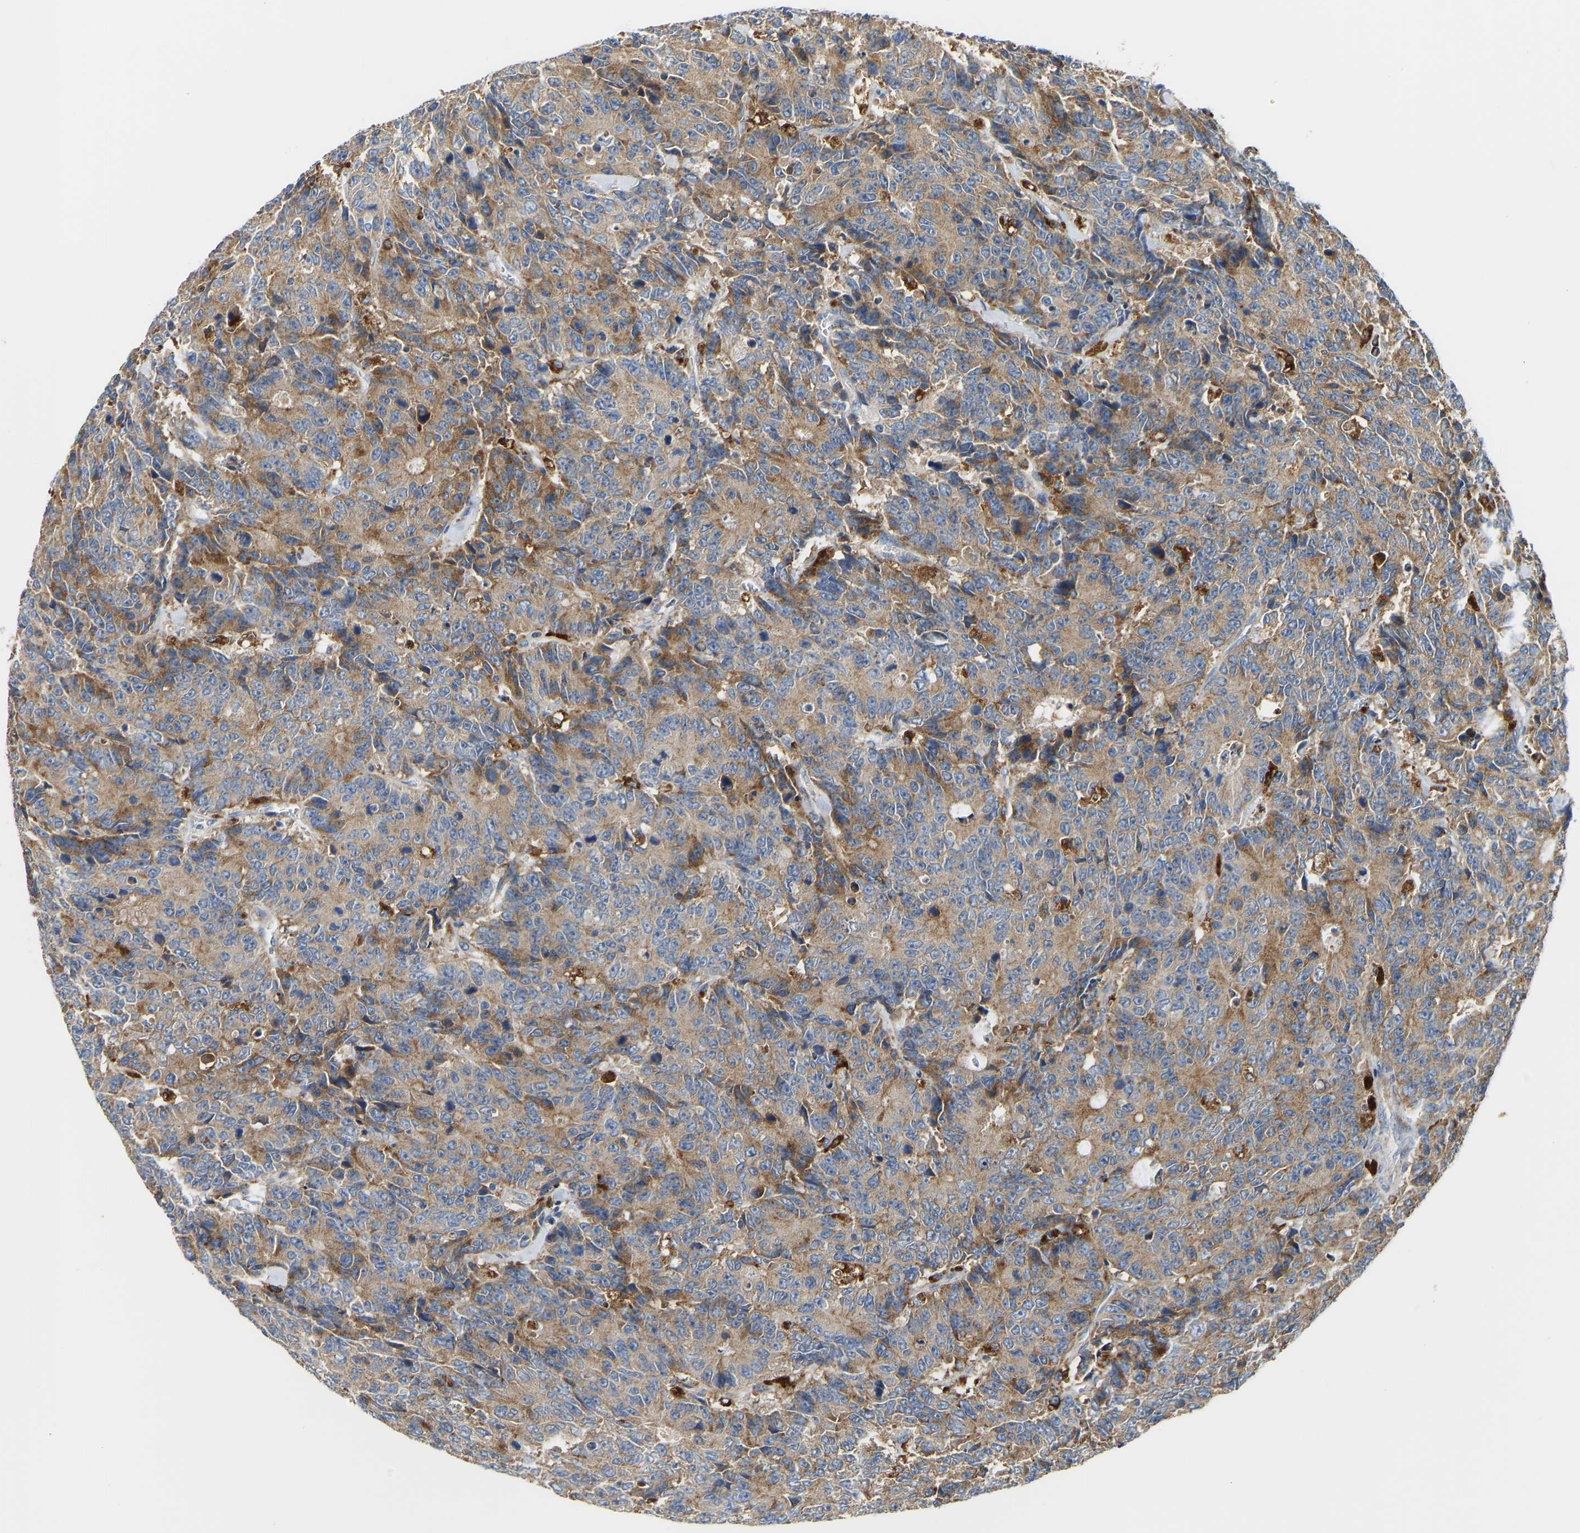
{"staining": {"intensity": "moderate", "quantity": ">75%", "location": "cytoplasmic/membranous"}, "tissue": "colorectal cancer", "cell_type": "Tumor cells", "image_type": "cancer", "snomed": [{"axis": "morphology", "description": "Adenocarcinoma, NOS"}, {"axis": "topography", "description": "Colon"}], "caption": "Immunohistochemistry image of neoplastic tissue: colorectal cancer stained using immunohistochemistry (IHC) displays medium levels of moderate protein expression localized specifically in the cytoplasmic/membranous of tumor cells, appearing as a cytoplasmic/membranous brown color.", "gene": "ATP6V1E1", "patient": {"sex": "female", "age": 86}}